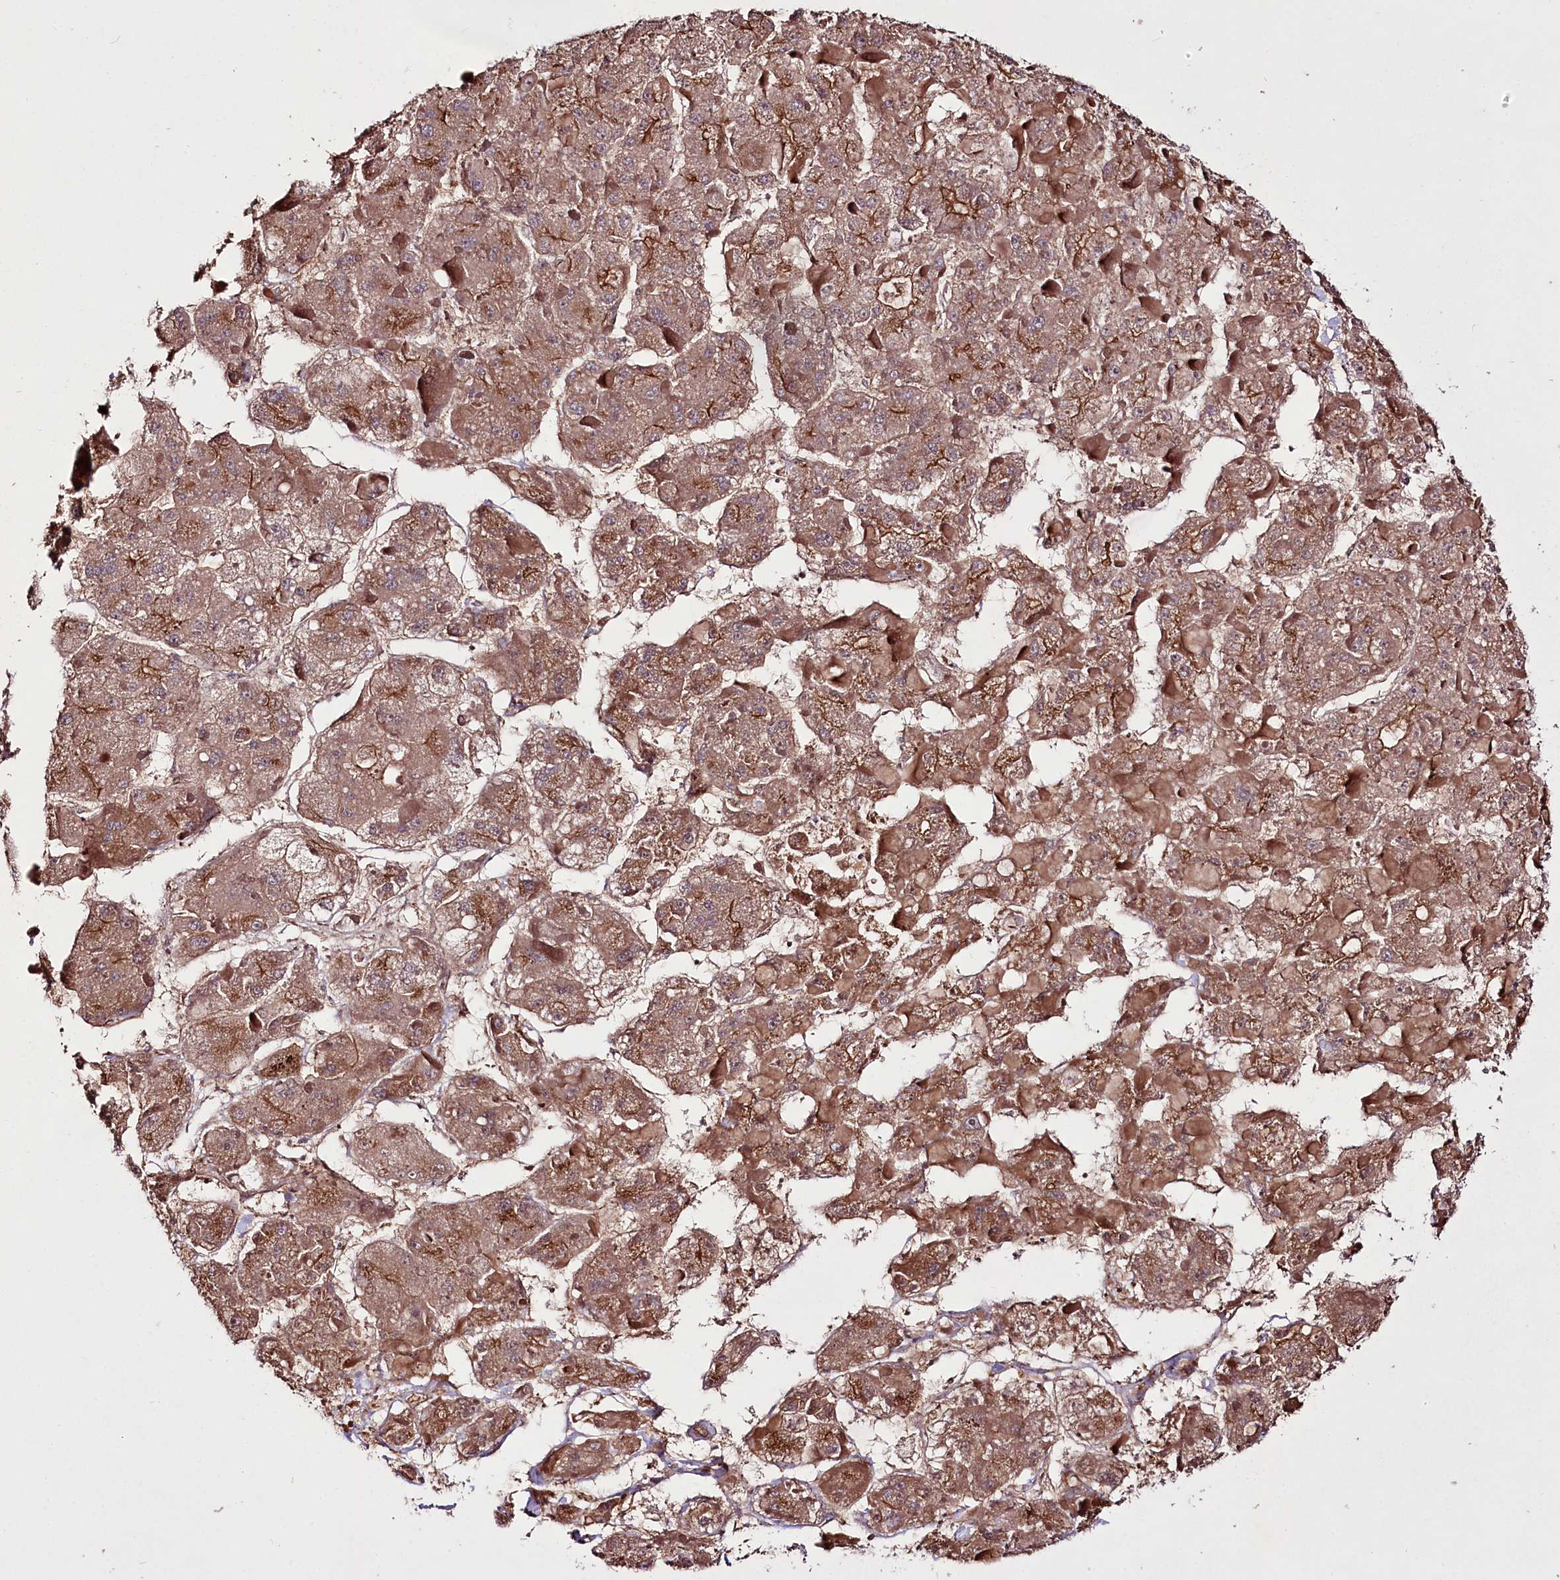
{"staining": {"intensity": "moderate", "quantity": ">75%", "location": "cytoplasmic/membranous"}, "tissue": "liver cancer", "cell_type": "Tumor cells", "image_type": "cancer", "snomed": [{"axis": "morphology", "description": "Carcinoma, Hepatocellular, NOS"}, {"axis": "topography", "description": "Liver"}], "caption": "Immunohistochemistry of liver hepatocellular carcinoma shows medium levels of moderate cytoplasmic/membranous positivity in about >75% of tumor cells.", "gene": "REXO2", "patient": {"sex": "female", "age": 73}}